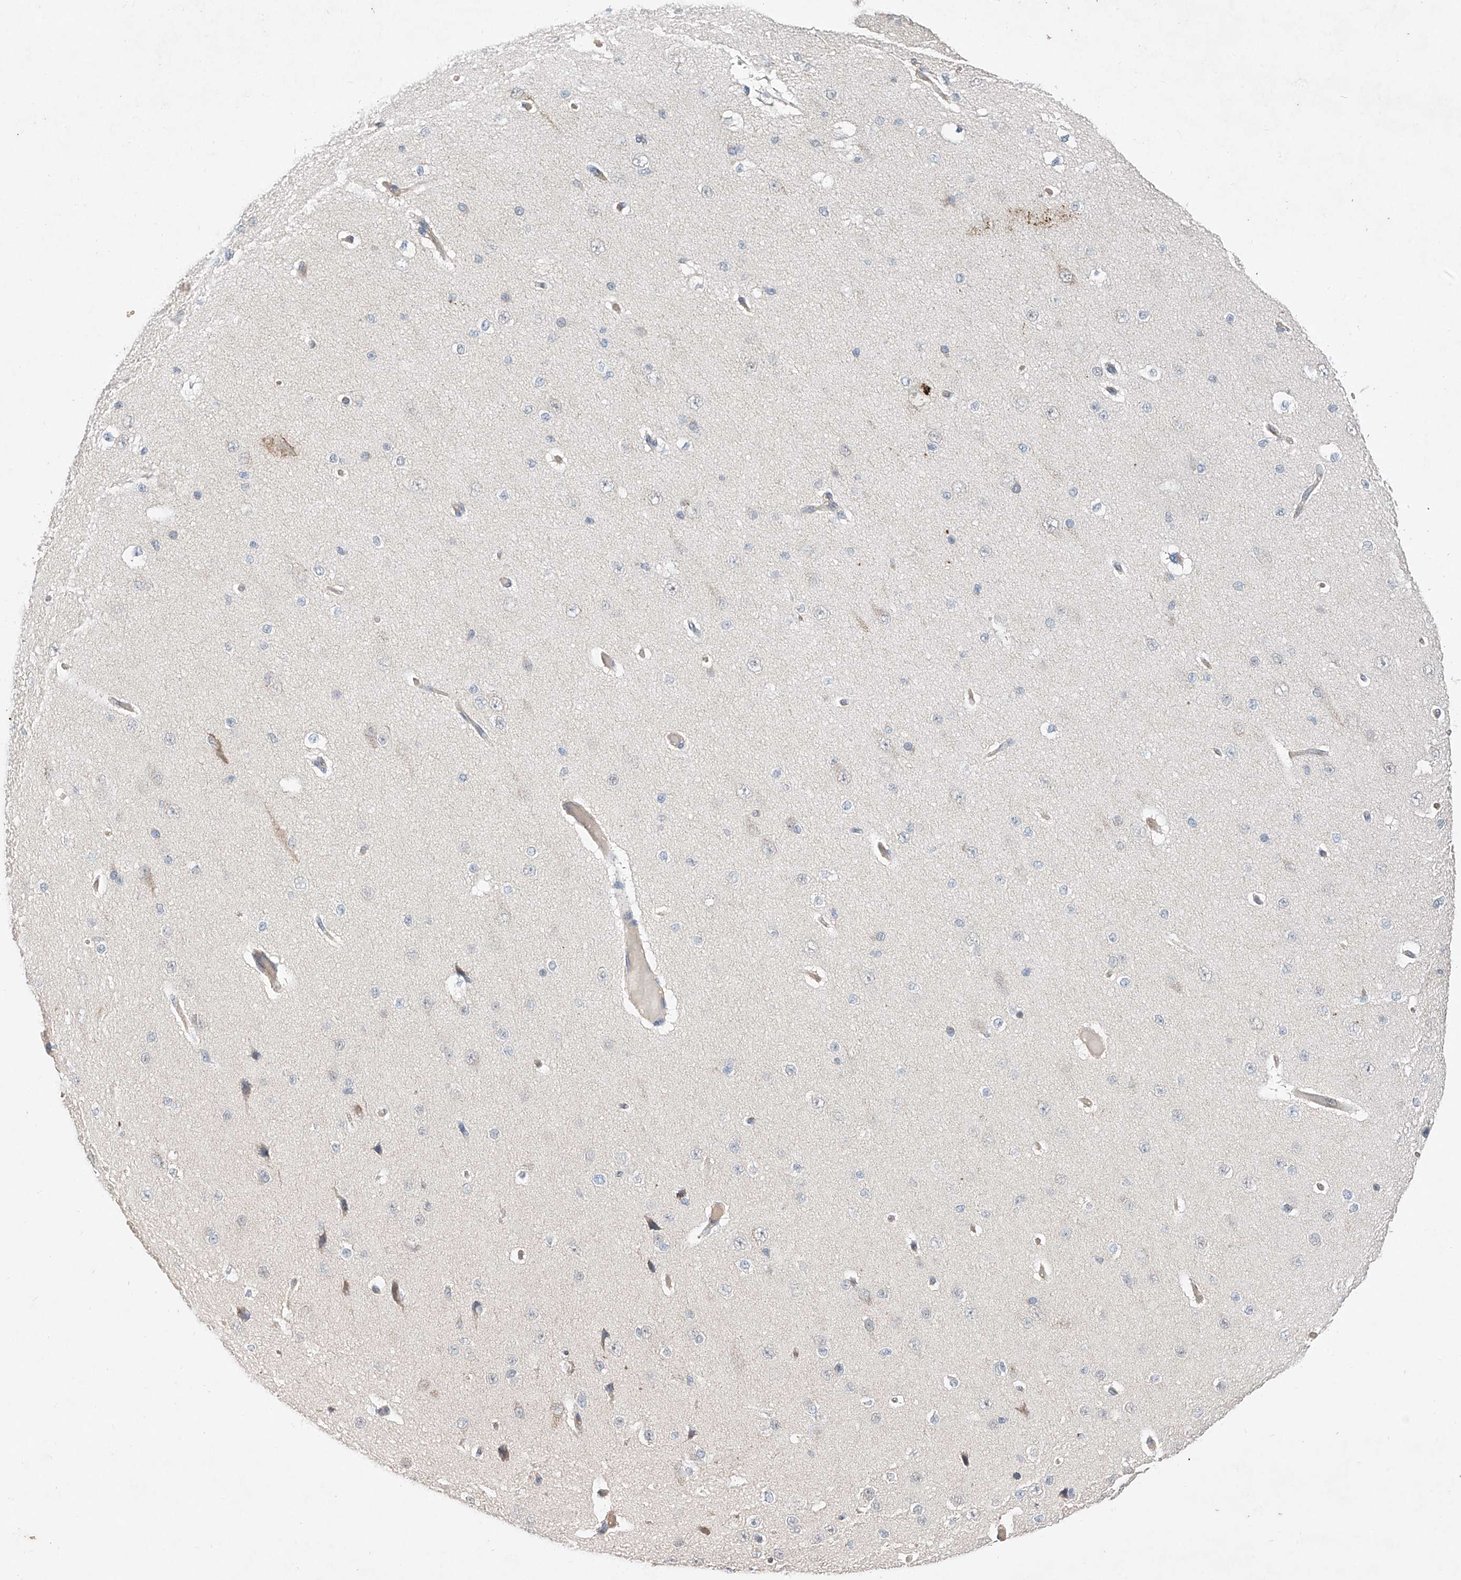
{"staining": {"intensity": "negative", "quantity": "none", "location": "none"}, "tissue": "cerebral cortex", "cell_type": "Endothelial cells", "image_type": "normal", "snomed": [{"axis": "morphology", "description": "Normal tissue, NOS"}, {"axis": "morphology", "description": "Developmental malformation"}, {"axis": "topography", "description": "Cerebral cortex"}], "caption": "IHC of unremarkable human cerebral cortex shows no staining in endothelial cells. Brightfield microscopy of immunohistochemistry (IHC) stained with DAB (brown) and hematoxylin (blue), captured at high magnification.", "gene": "FASTK", "patient": {"sex": "female", "age": 30}}